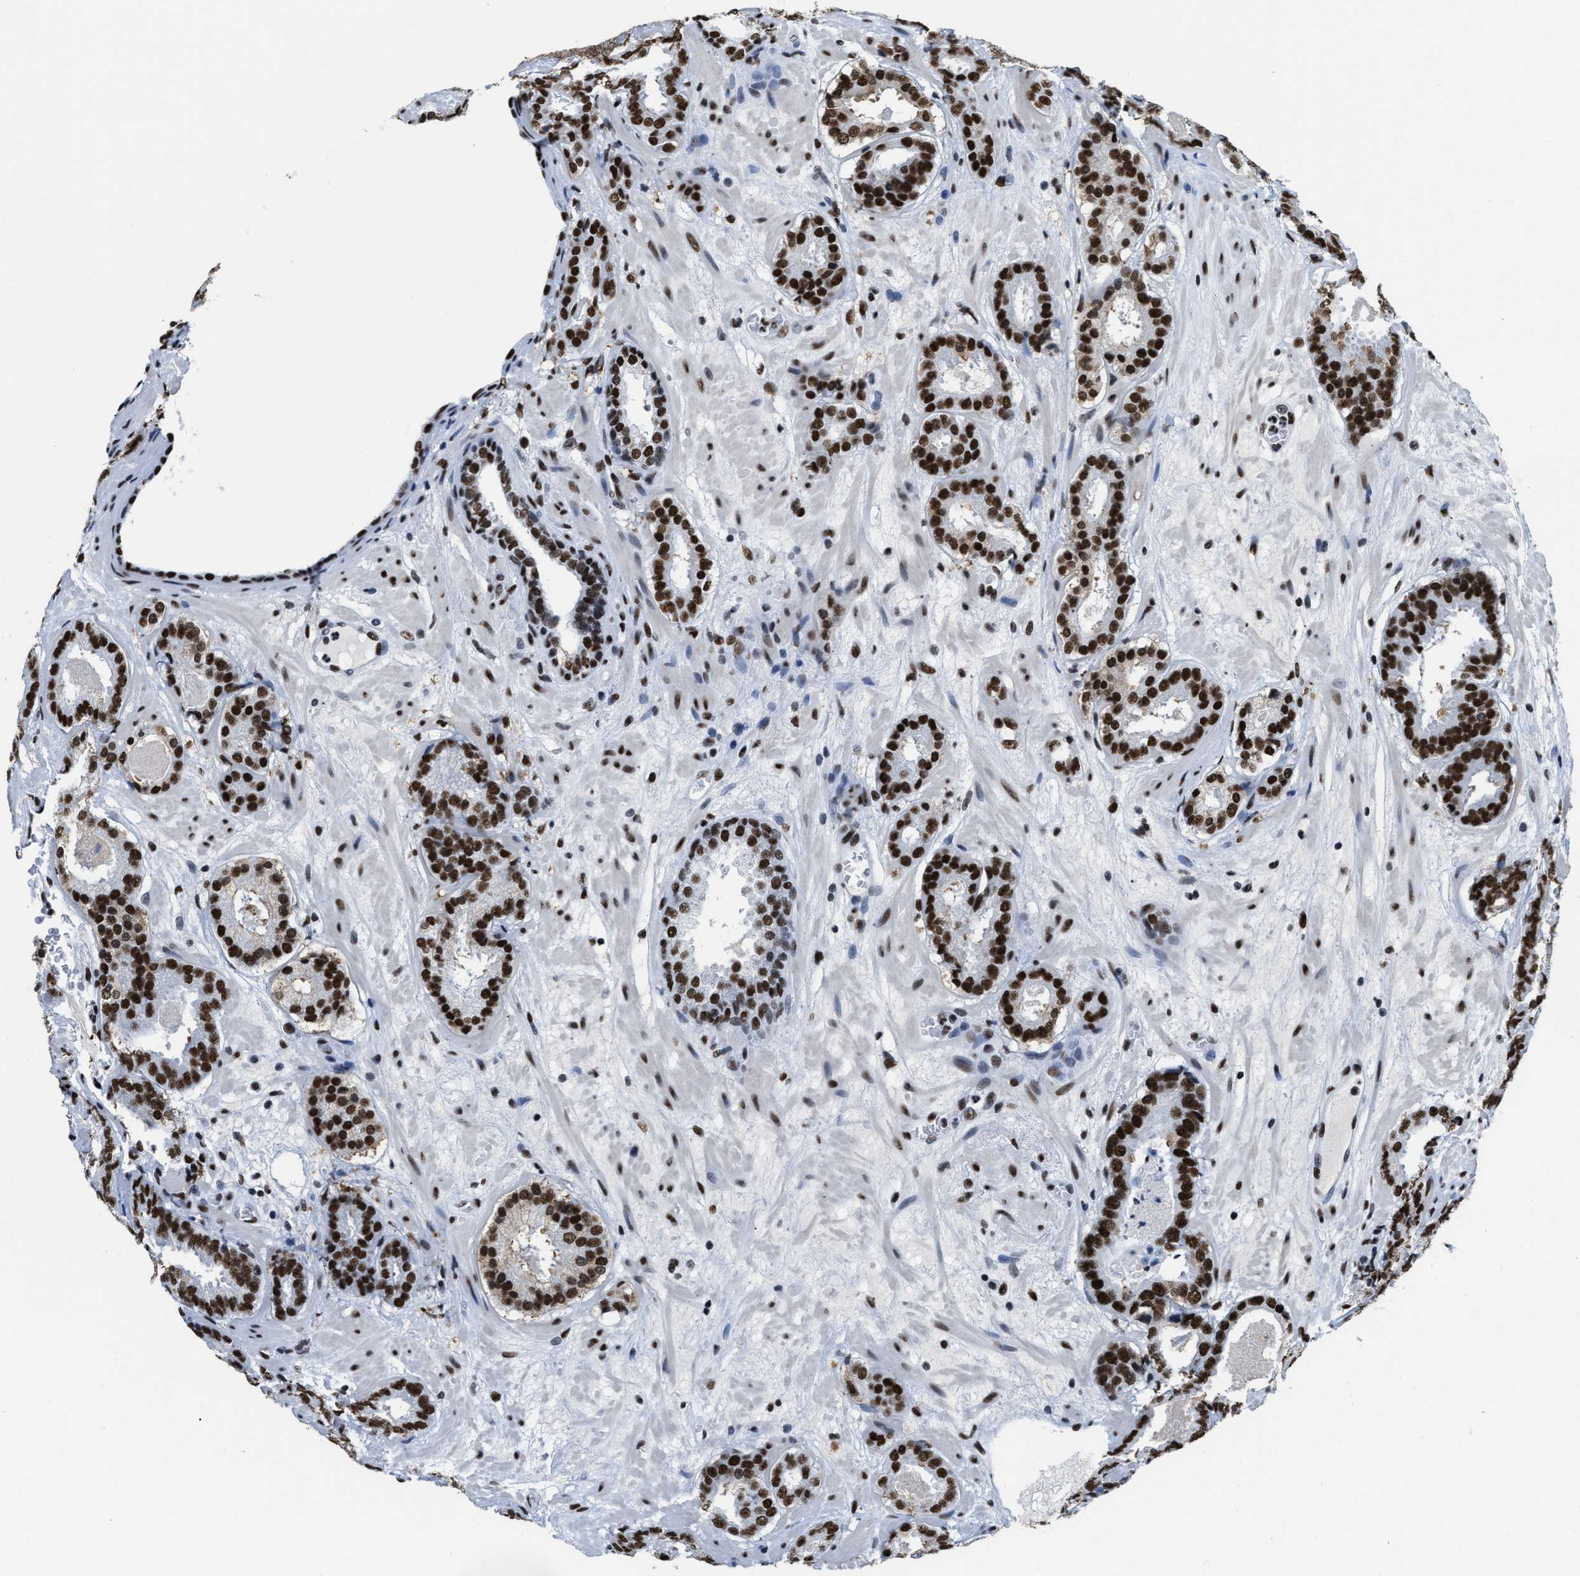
{"staining": {"intensity": "strong", "quantity": ">75%", "location": "nuclear"}, "tissue": "prostate cancer", "cell_type": "Tumor cells", "image_type": "cancer", "snomed": [{"axis": "morphology", "description": "Adenocarcinoma, Low grade"}, {"axis": "topography", "description": "Prostate"}], "caption": "This micrograph demonstrates IHC staining of prostate adenocarcinoma (low-grade), with high strong nuclear staining in approximately >75% of tumor cells.", "gene": "SMARCC2", "patient": {"sex": "male", "age": 69}}